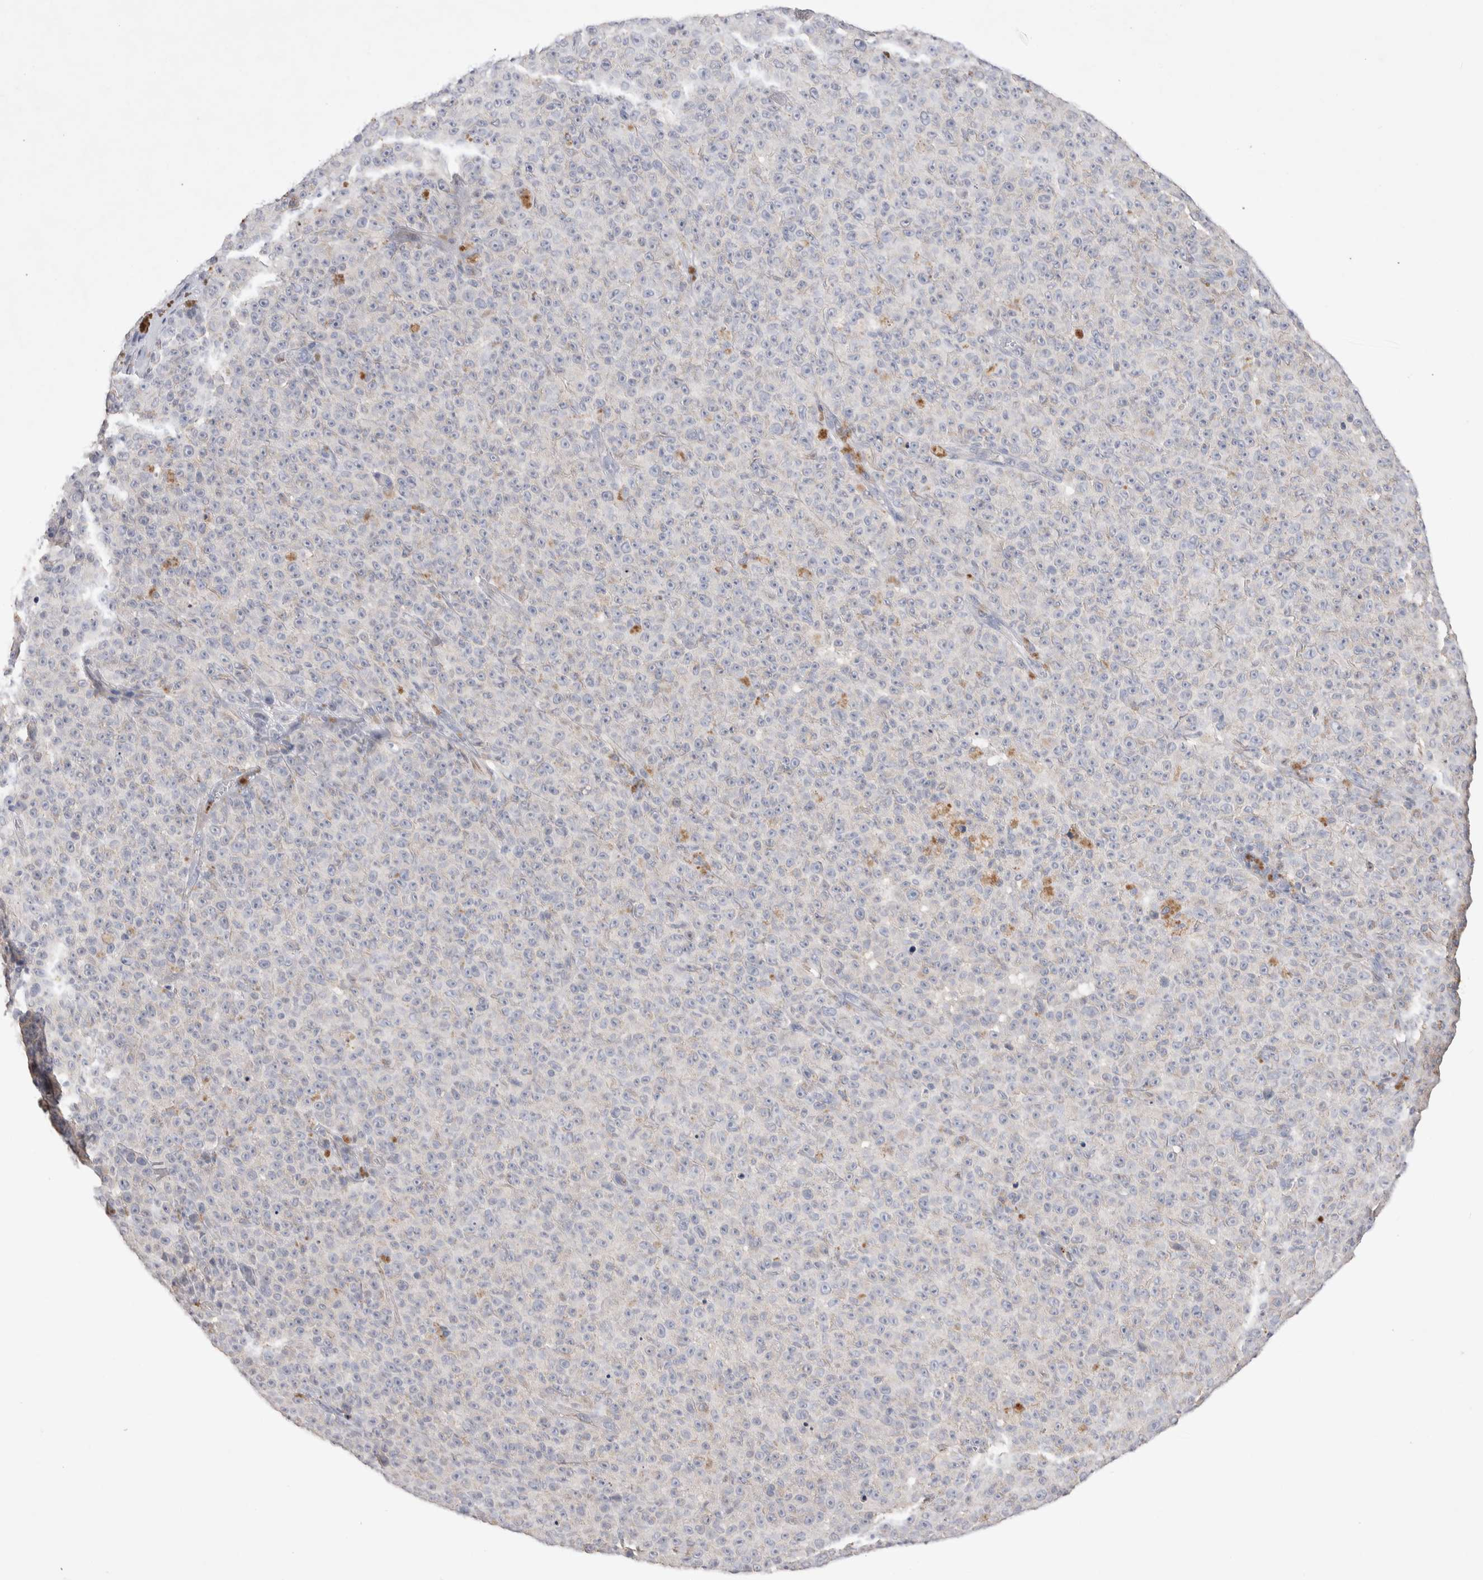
{"staining": {"intensity": "negative", "quantity": "none", "location": "none"}, "tissue": "melanoma", "cell_type": "Tumor cells", "image_type": "cancer", "snomed": [{"axis": "morphology", "description": "Malignant melanoma, NOS"}, {"axis": "topography", "description": "Skin"}], "caption": "Immunohistochemistry of malignant melanoma reveals no staining in tumor cells. (DAB (3,3'-diaminobenzidine) IHC, high magnification).", "gene": "FFAR2", "patient": {"sex": "female", "age": 82}}